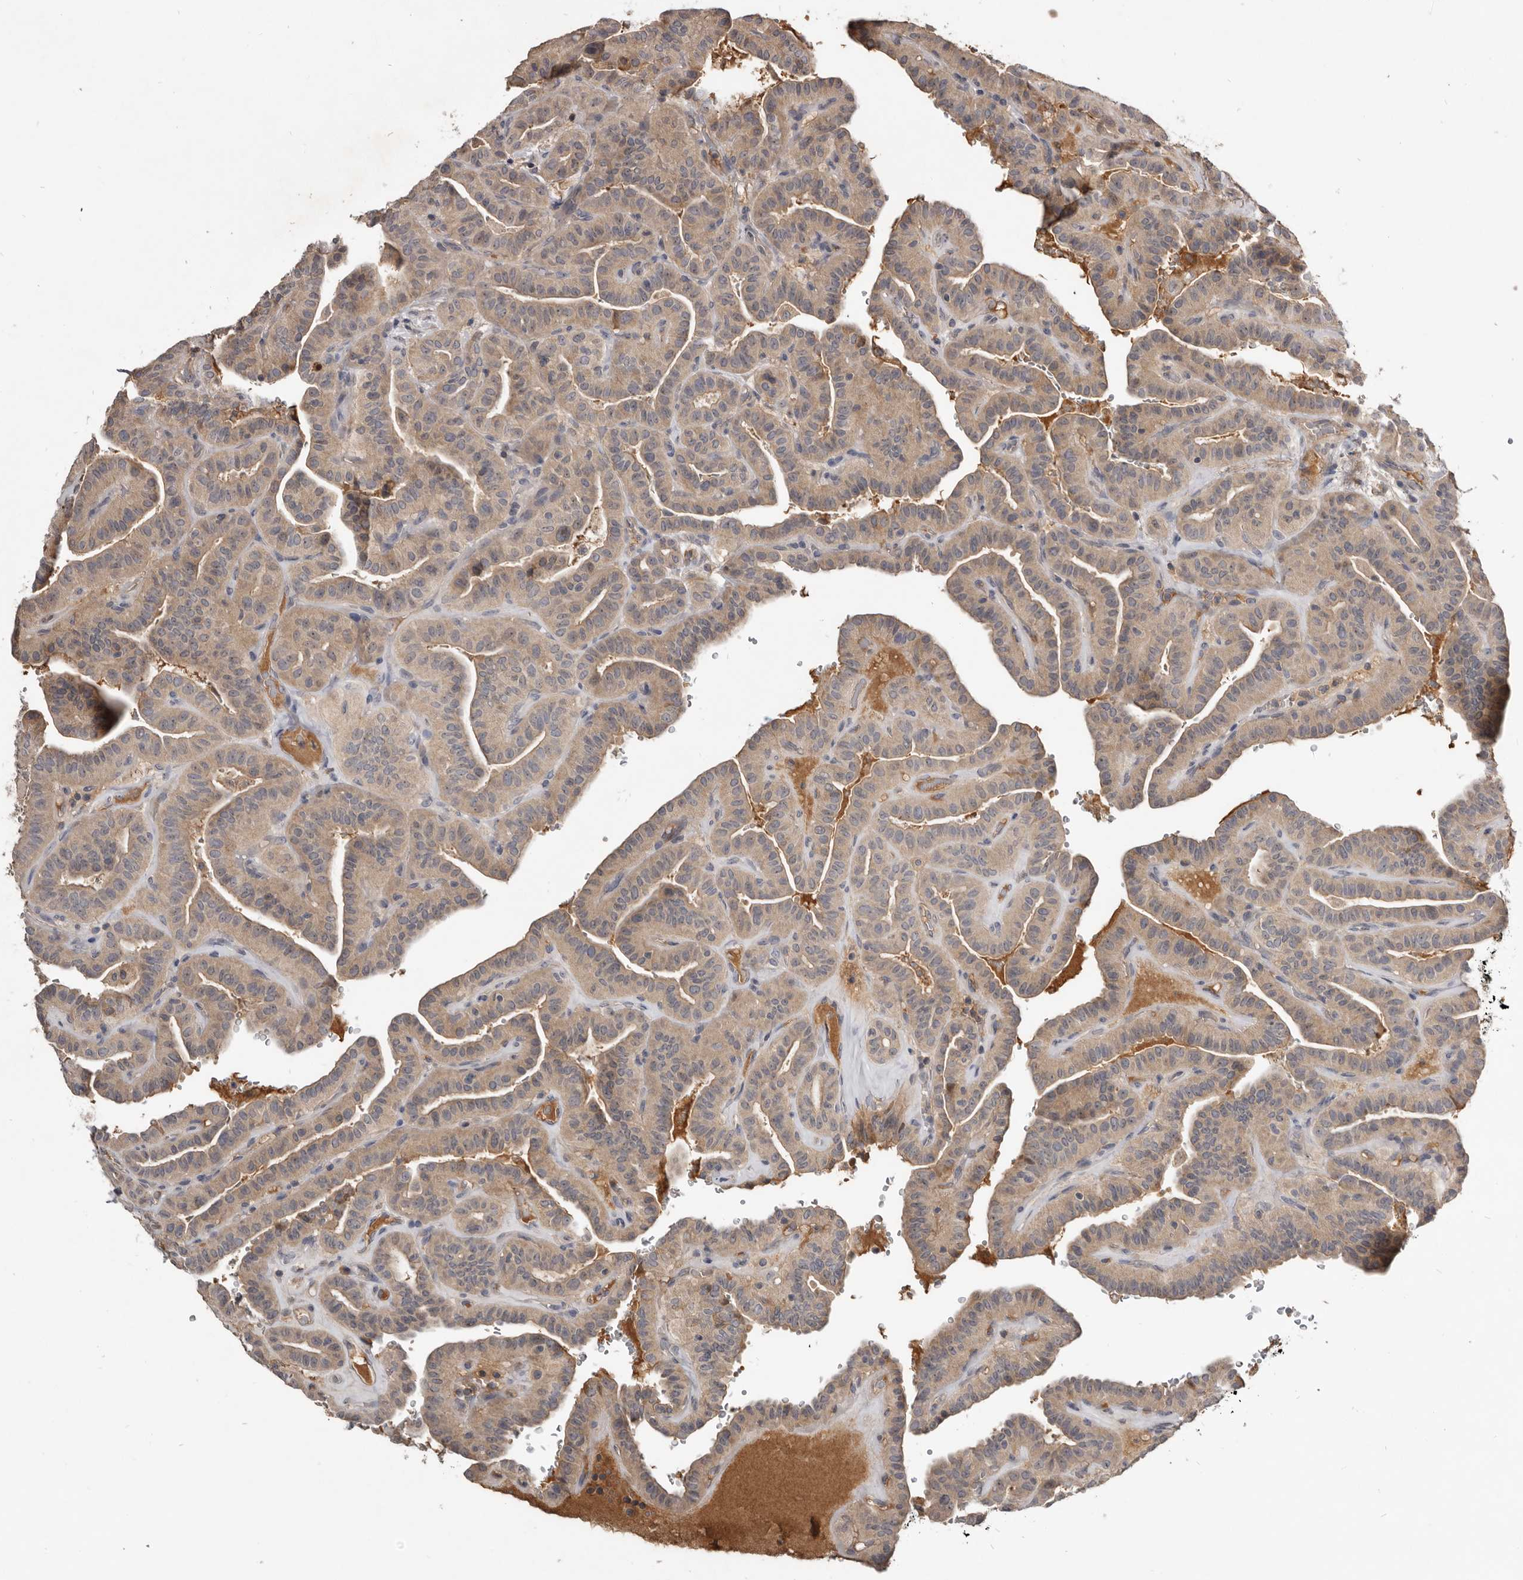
{"staining": {"intensity": "weak", "quantity": ">75%", "location": "cytoplasmic/membranous"}, "tissue": "thyroid cancer", "cell_type": "Tumor cells", "image_type": "cancer", "snomed": [{"axis": "morphology", "description": "Papillary adenocarcinoma, NOS"}, {"axis": "topography", "description": "Thyroid gland"}], "caption": "Human thyroid cancer stained with a protein marker displays weak staining in tumor cells.", "gene": "TTC39A", "patient": {"sex": "male", "age": 77}}